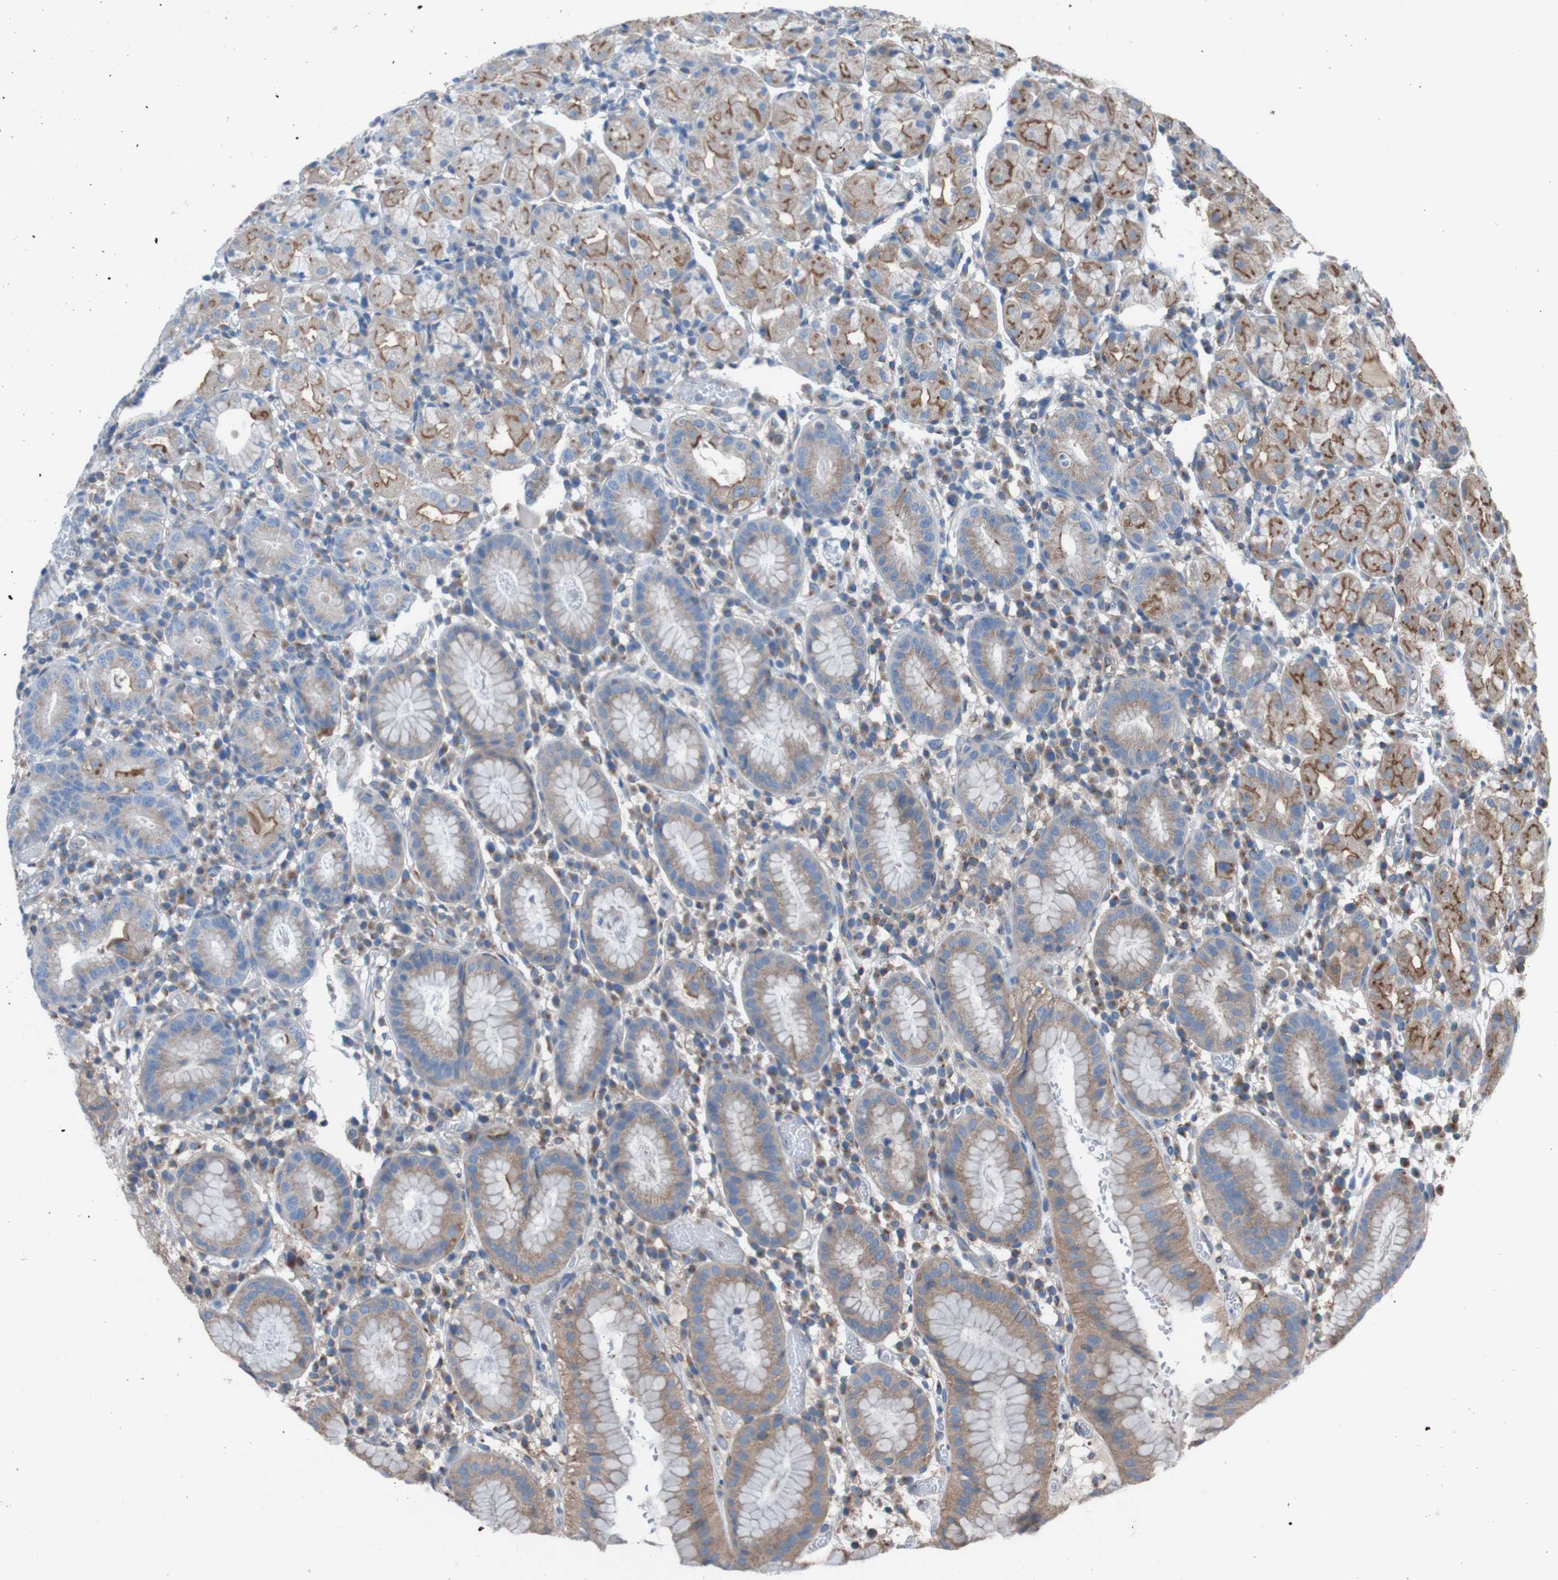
{"staining": {"intensity": "moderate", "quantity": "25%-75%", "location": "cytoplasmic/membranous"}, "tissue": "stomach", "cell_type": "Glandular cells", "image_type": "normal", "snomed": [{"axis": "morphology", "description": "Normal tissue, NOS"}, {"axis": "topography", "description": "Stomach"}, {"axis": "topography", "description": "Stomach, lower"}], "caption": "IHC of benign stomach reveals medium levels of moderate cytoplasmic/membranous positivity in about 25%-75% of glandular cells. (DAB (3,3'-diaminobenzidine) IHC, brown staining for protein, blue staining for nuclei).", "gene": "MINAR1", "patient": {"sex": "female", "age": 75}}